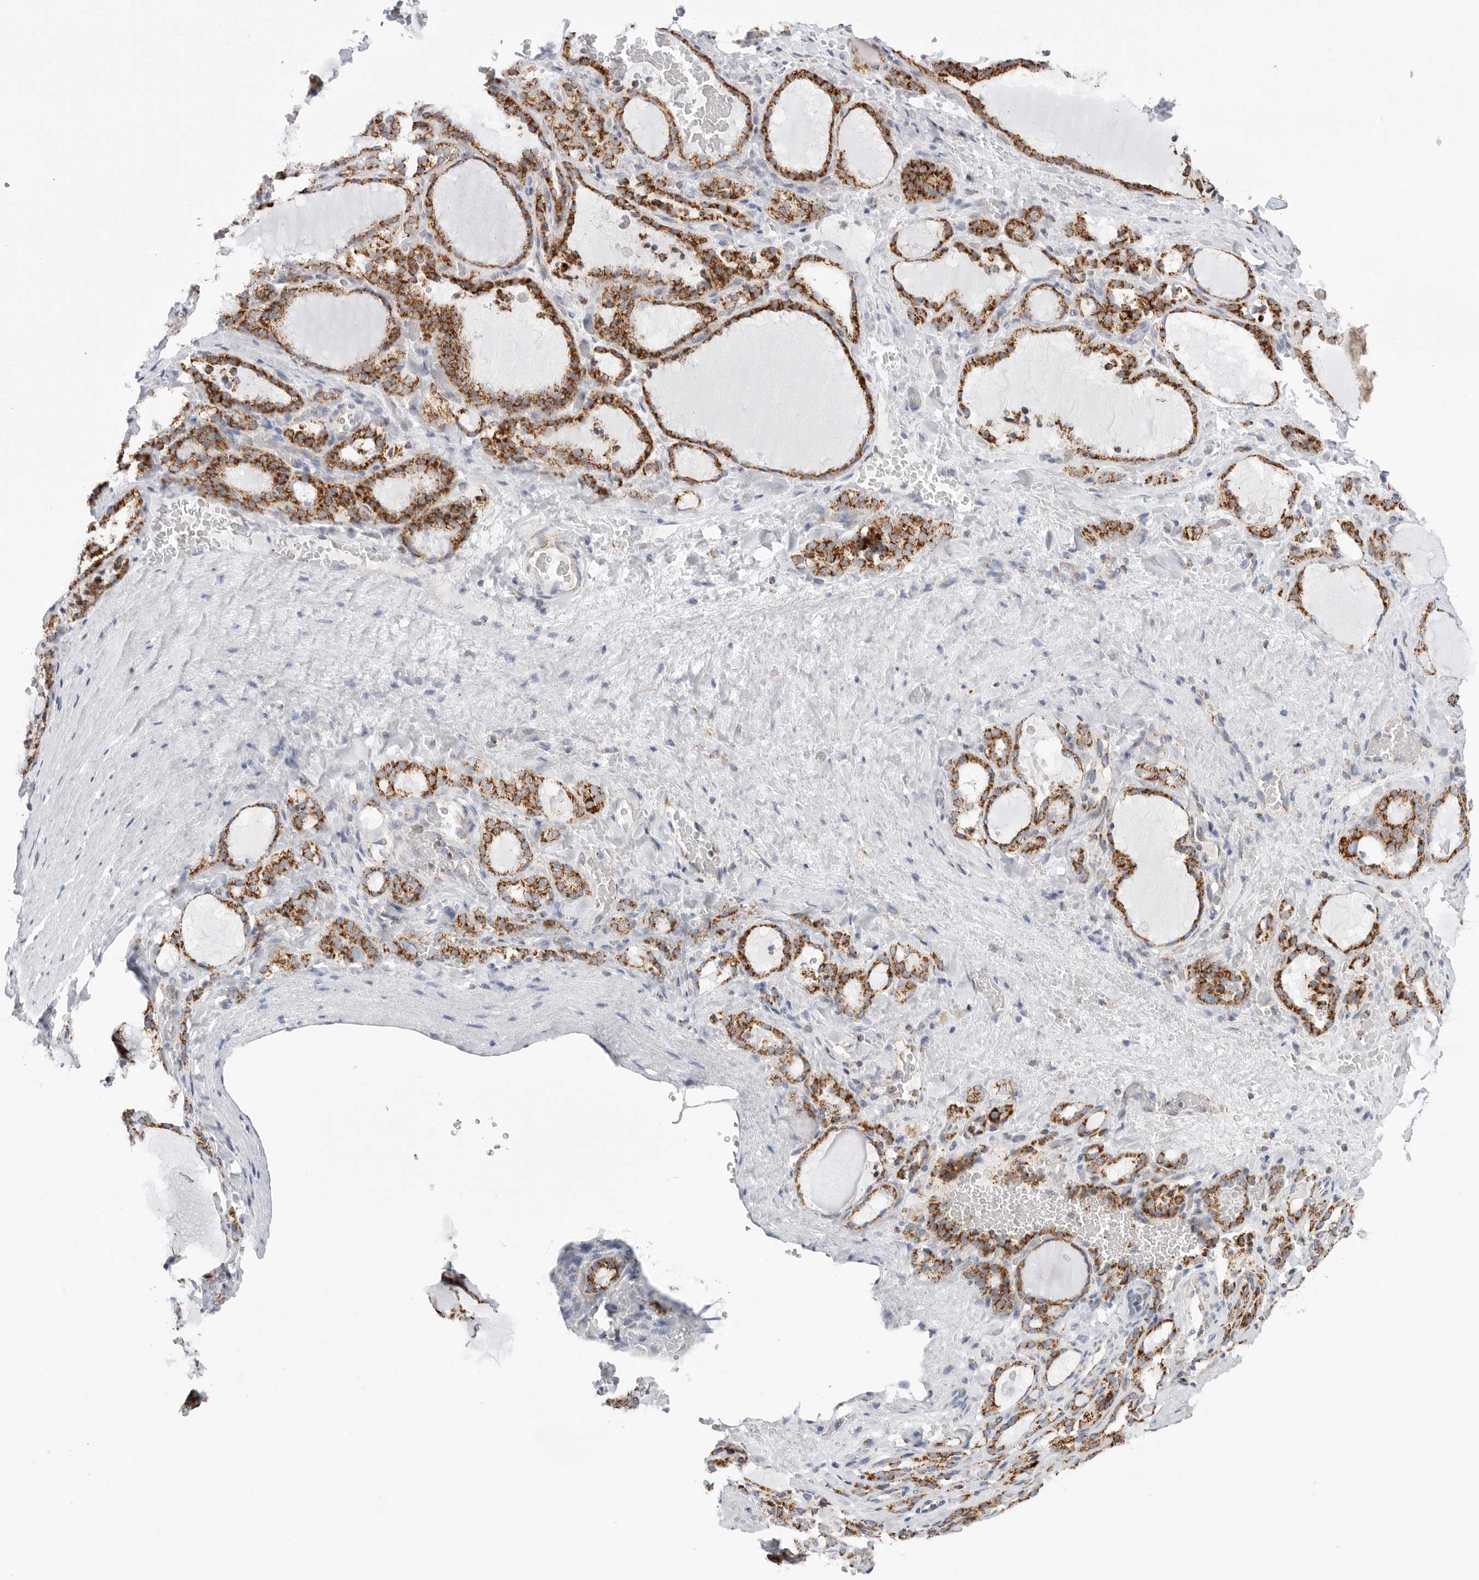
{"staining": {"intensity": "strong", "quantity": ">75%", "location": "cytoplasmic/membranous"}, "tissue": "thyroid gland", "cell_type": "Glandular cells", "image_type": "normal", "snomed": [{"axis": "morphology", "description": "Normal tissue, NOS"}, {"axis": "topography", "description": "Thyroid gland"}], "caption": "DAB immunohistochemical staining of normal human thyroid gland reveals strong cytoplasmic/membranous protein staining in approximately >75% of glandular cells. The staining was performed using DAB (3,3'-diaminobenzidine) to visualize the protein expression in brown, while the nuclei were stained in blue with hematoxylin (Magnification: 20x).", "gene": "ATP5IF1", "patient": {"sex": "female", "age": 22}}